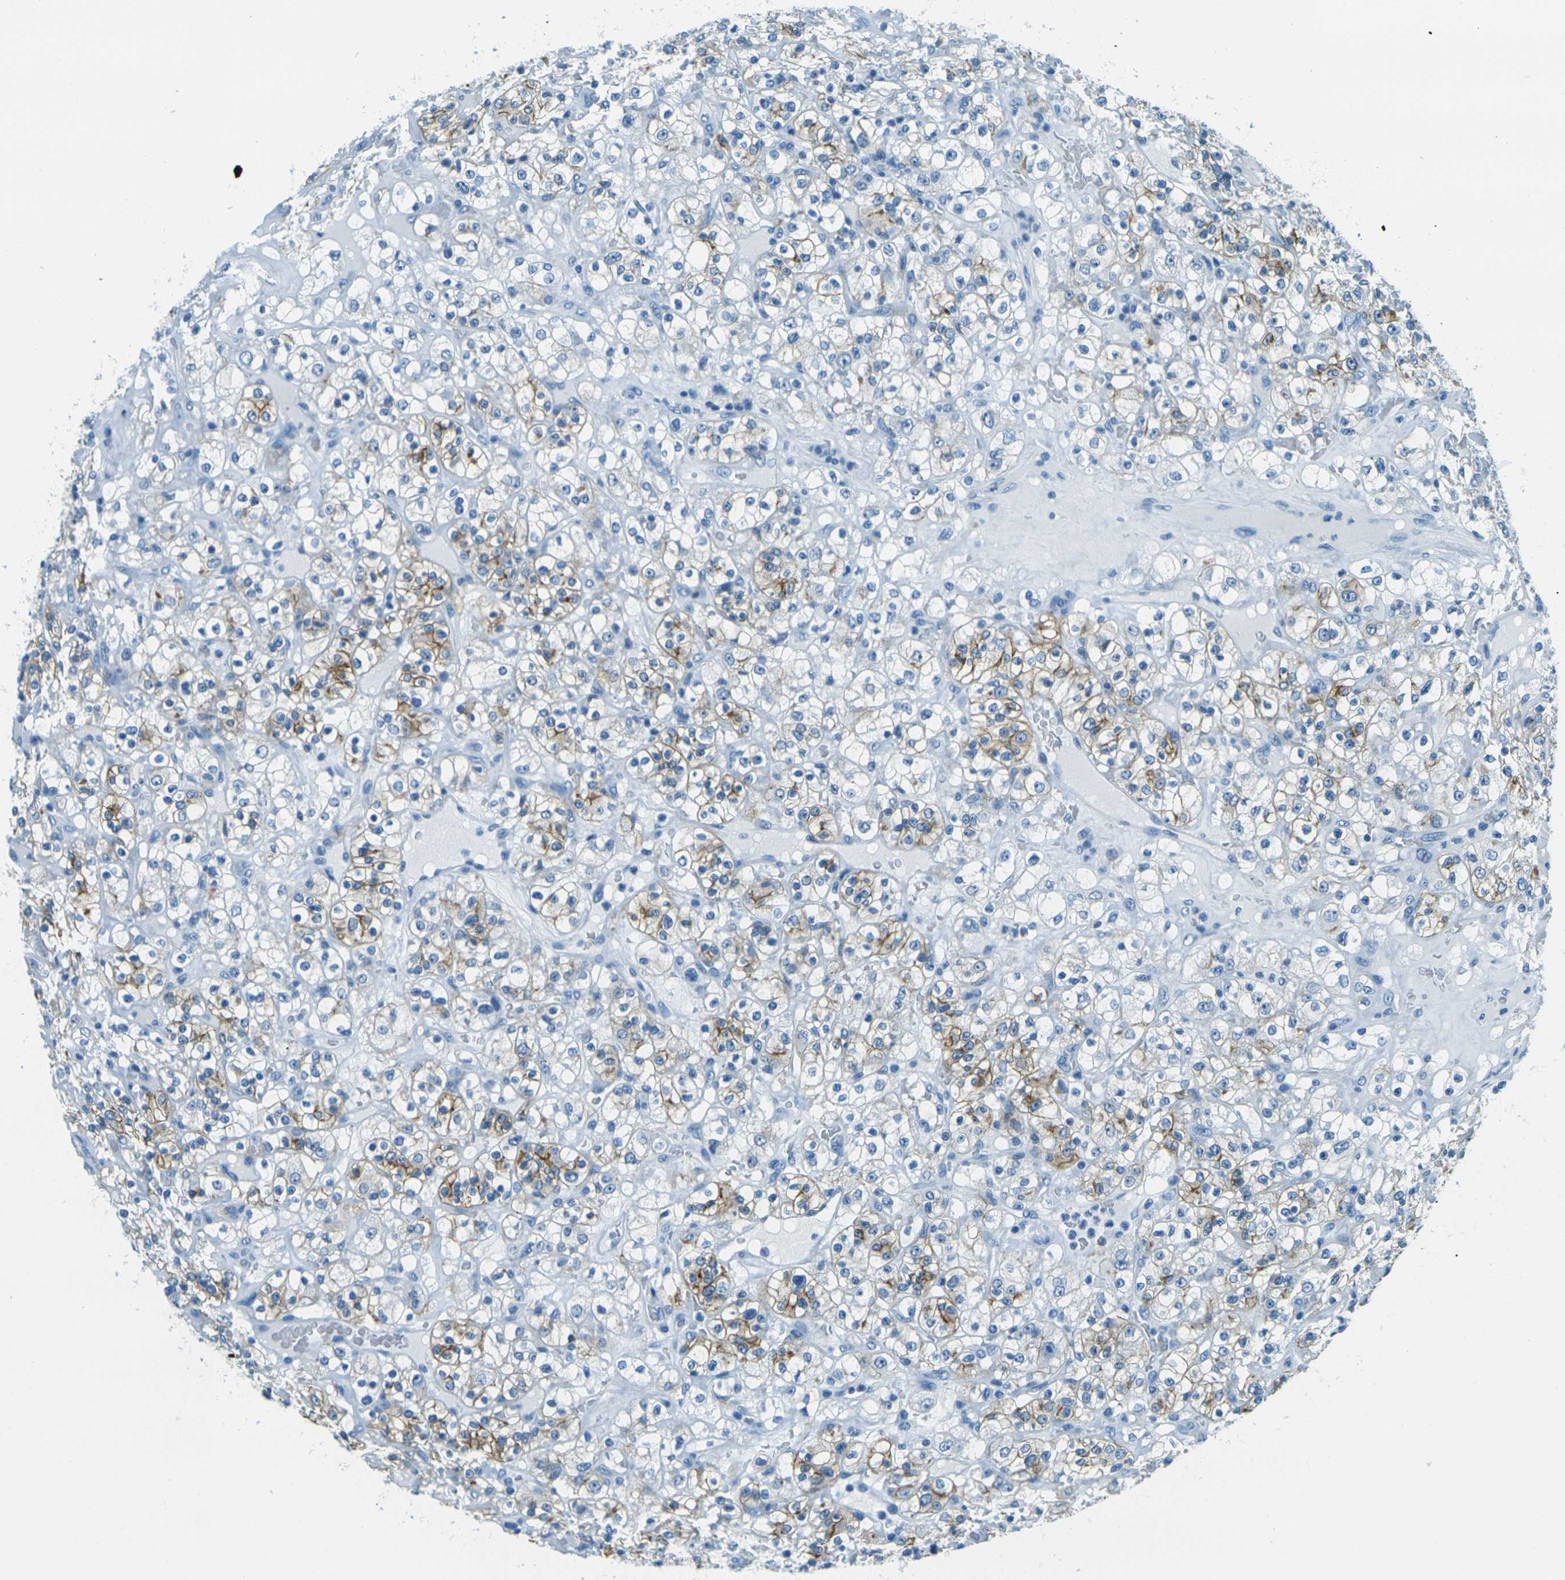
{"staining": {"intensity": "moderate", "quantity": "25%-75%", "location": "cytoplasmic/membranous"}, "tissue": "renal cancer", "cell_type": "Tumor cells", "image_type": "cancer", "snomed": [{"axis": "morphology", "description": "Normal tissue, NOS"}, {"axis": "morphology", "description": "Adenocarcinoma, NOS"}, {"axis": "topography", "description": "Kidney"}], "caption": "Renal adenocarcinoma stained with a protein marker exhibits moderate staining in tumor cells.", "gene": "OCLN", "patient": {"sex": "female", "age": 72}}